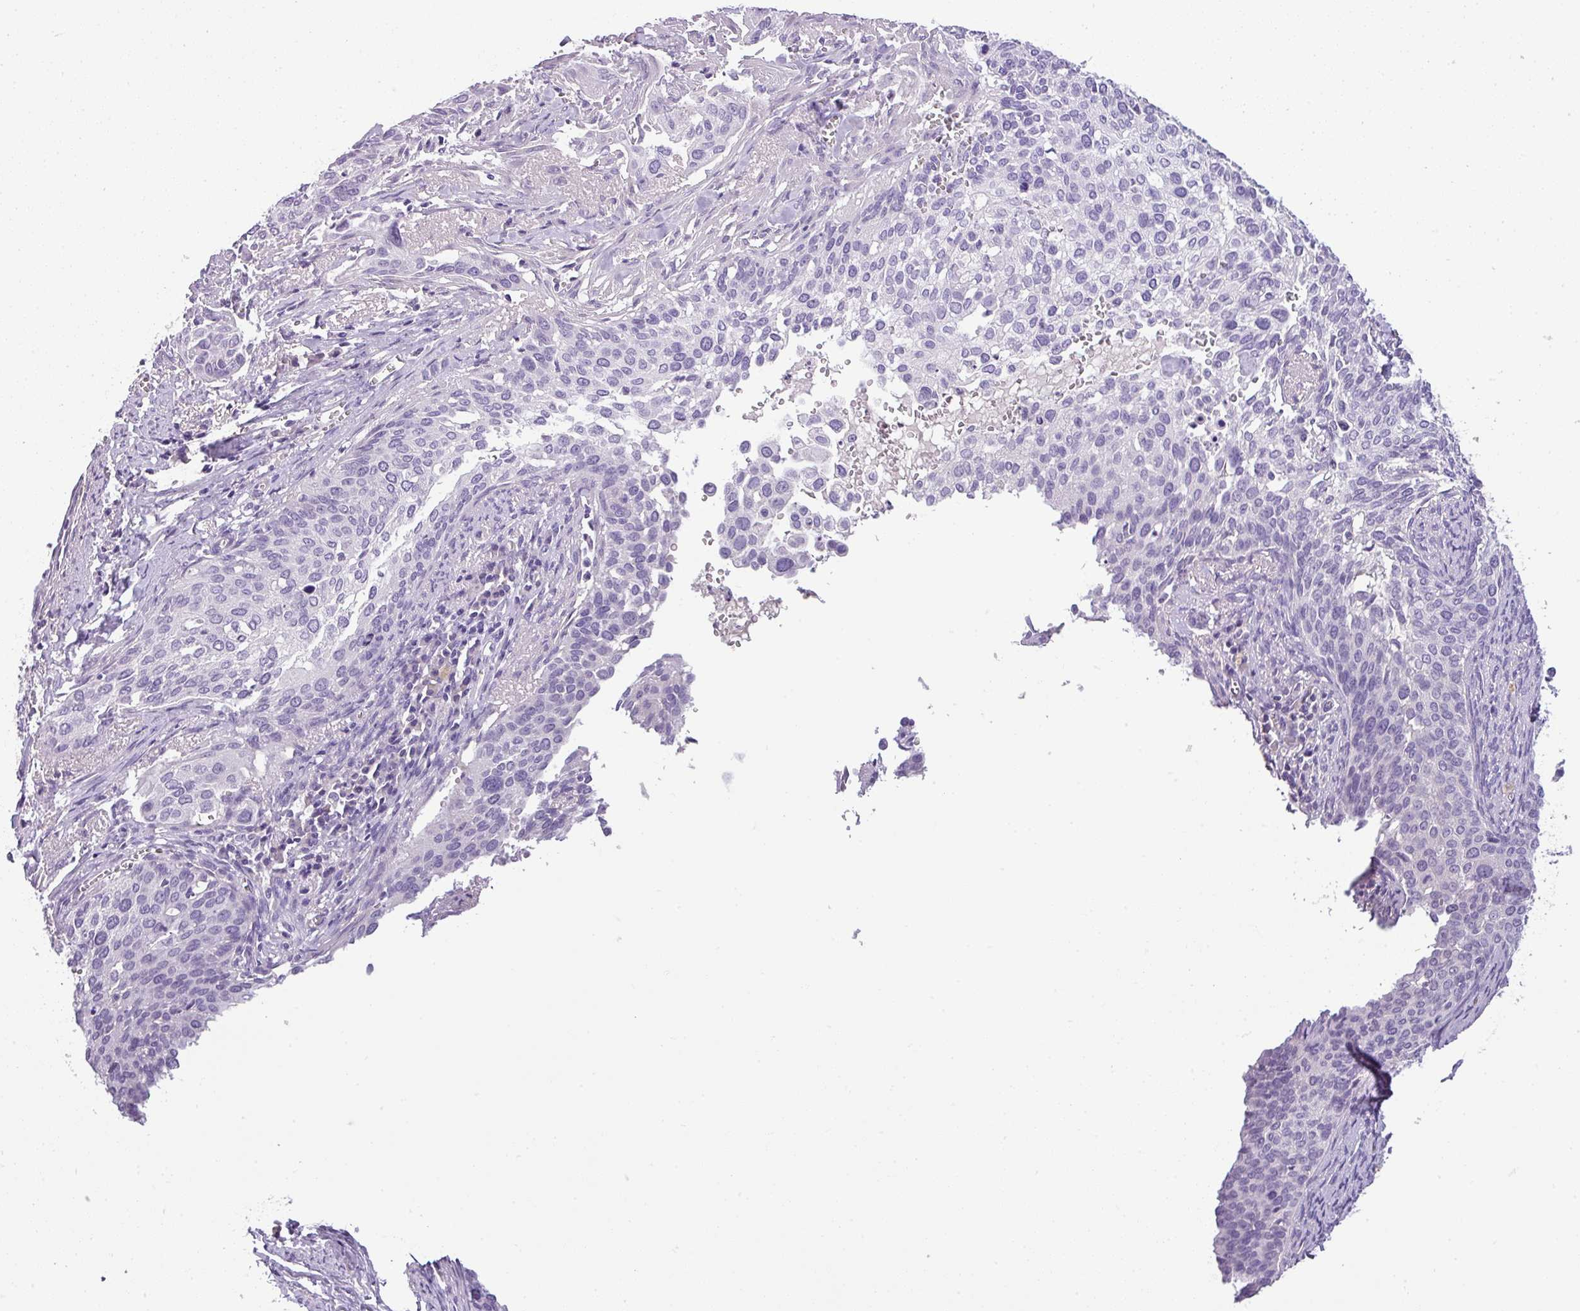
{"staining": {"intensity": "negative", "quantity": "none", "location": "none"}, "tissue": "cervical cancer", "cell_type": "Tumor cells", "image_type": "cancer", "snomed": [{"axis": "morphology", "description": "Squamous cell carcinoma, NOS"}, {"axis": "topography", "description": "Cervix"}], "caption": "IHC of cervical cancer reveals no staining in tumor cells. (DAB immunohistochemistry with hematoxylin counter stain).", "gene": "ENSG00000273748", "patient": {"sex": "female", "age": 44}}